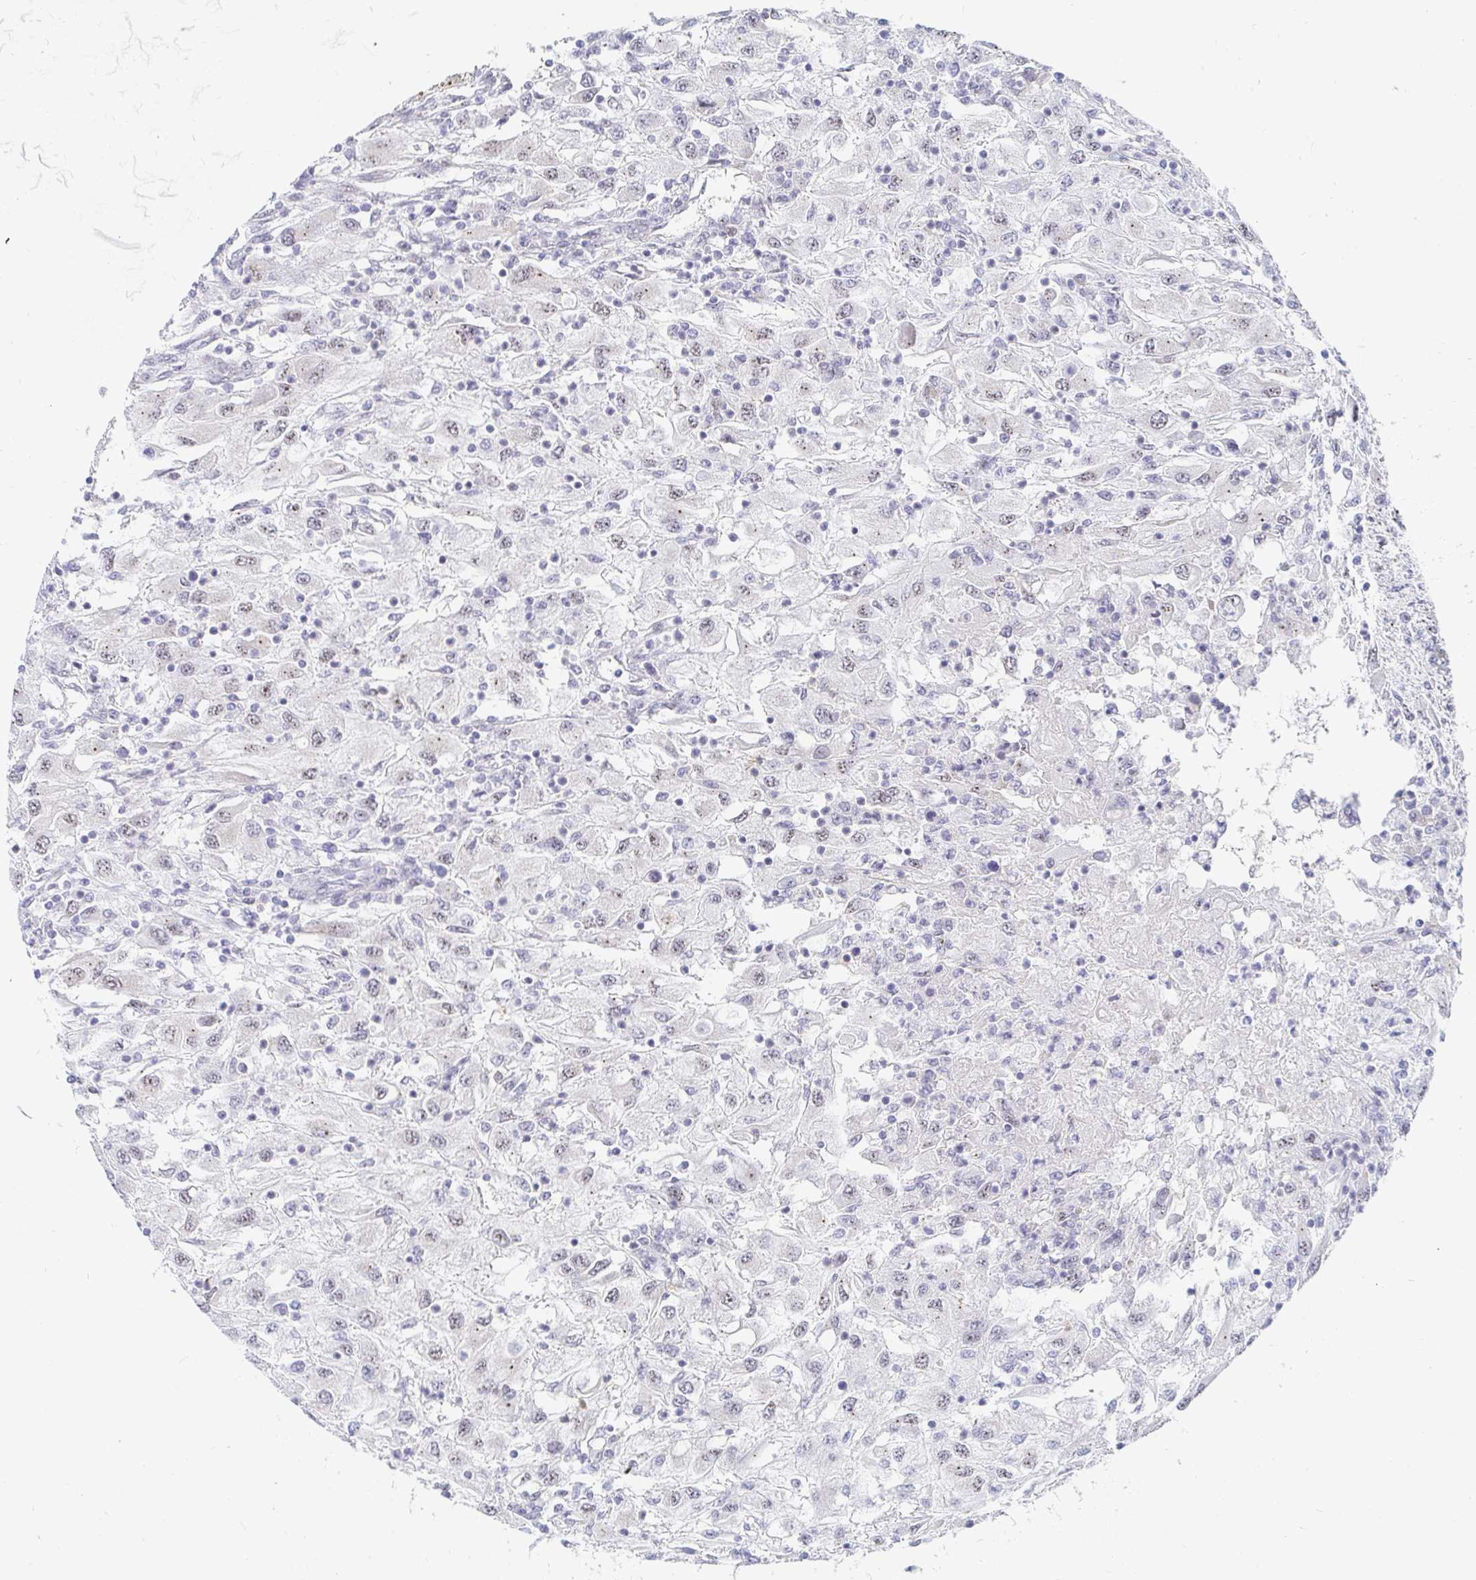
{"staining": {"intensity": "weak", "quantity": "<25%", "location": "nuclear"}, "tissue": "renal cancer", "cell_type": "Tumor cells", "image_type": "cancer", "snomed": [{"axis": "morphology", "description": "Adenocarcinoma, NOS"}, {"axis": "topography", "description": "Kidney"}], "caption": "Tumor cells are negative for brown protein staining in renal cancer.", "gene": "COL28A1", "patient": {"sex": "female", "age": 67}}